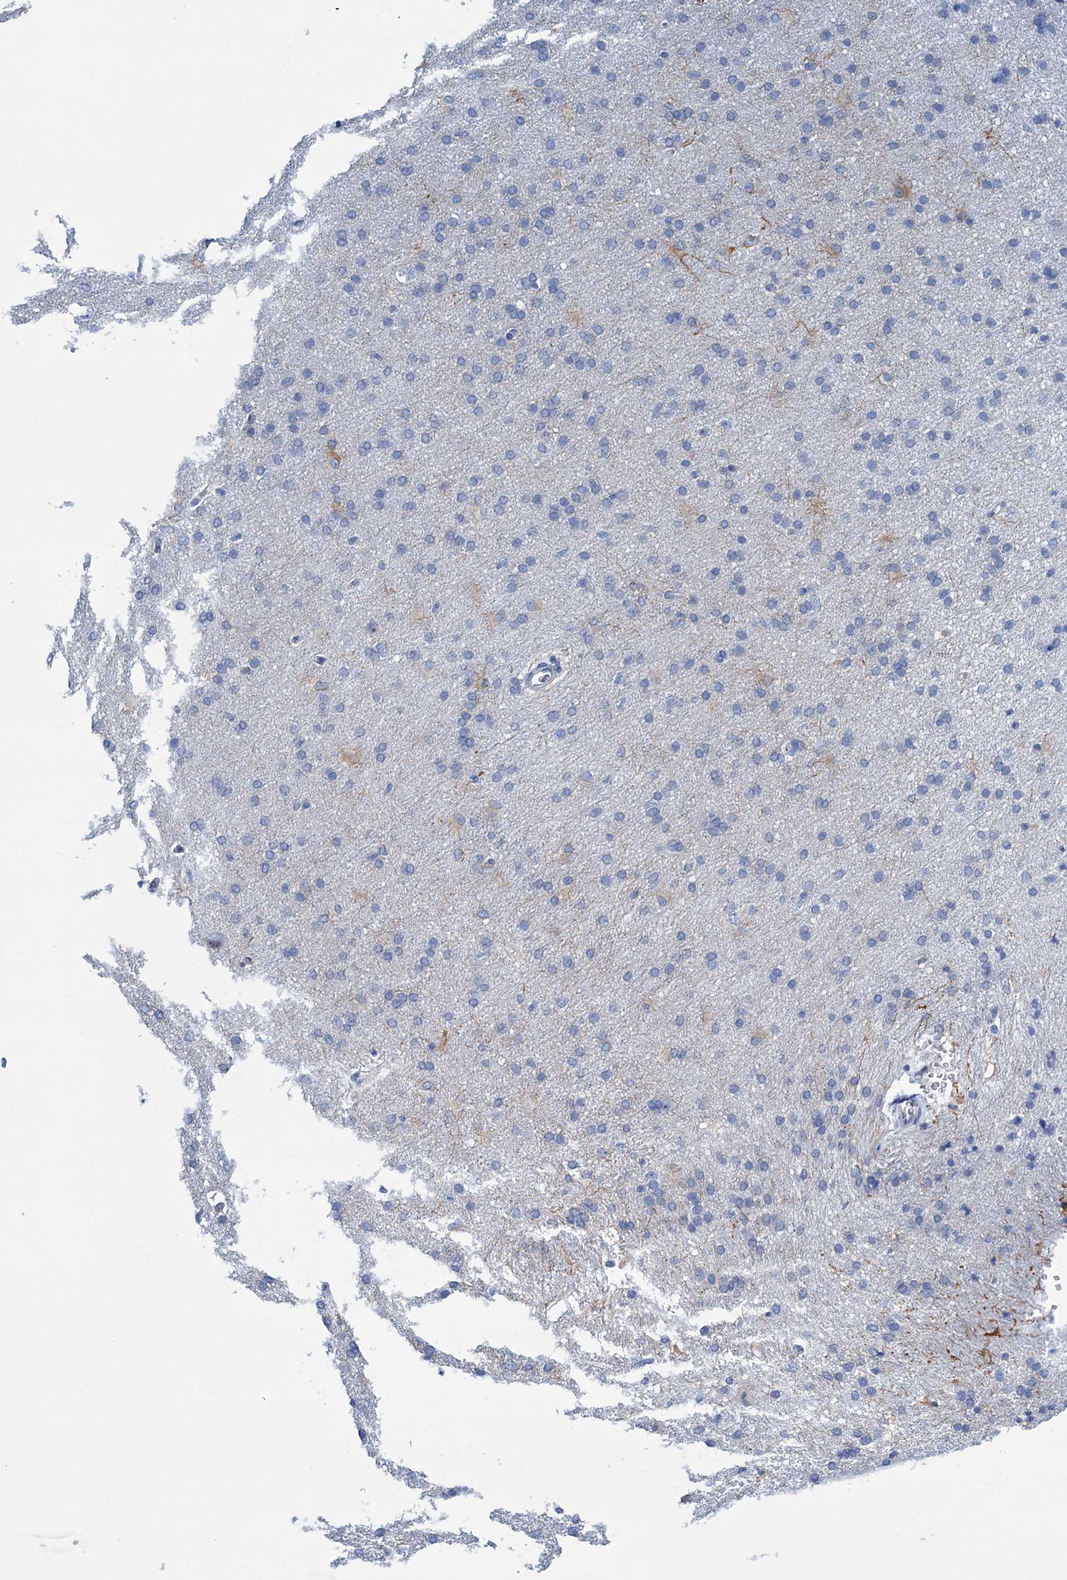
{"staining": {"intensity": "negative", "quantity": "none", "location": "none"}, "tissue": "cerebral cortex", "cell_type": "Endothelial cells", "image_type": "normal", "snomed": [{"axis": "morphology", "description": "Normal tissue, NOS"}, {"axis": "topography", "description": "Cerebral cortex"}], "caption": "Immunohistochemistry histopathology image of unremarkable cerebral cortex stained for a protein (brown), which exhibits no expression in endothelial cells. (Brightfield microscopy of DAB (3,3'-diaminobenzidine) immunohistochemistry at high magnification).", "gene": "MYOZ3", "patient": {"sex": "male", "age": 62}}